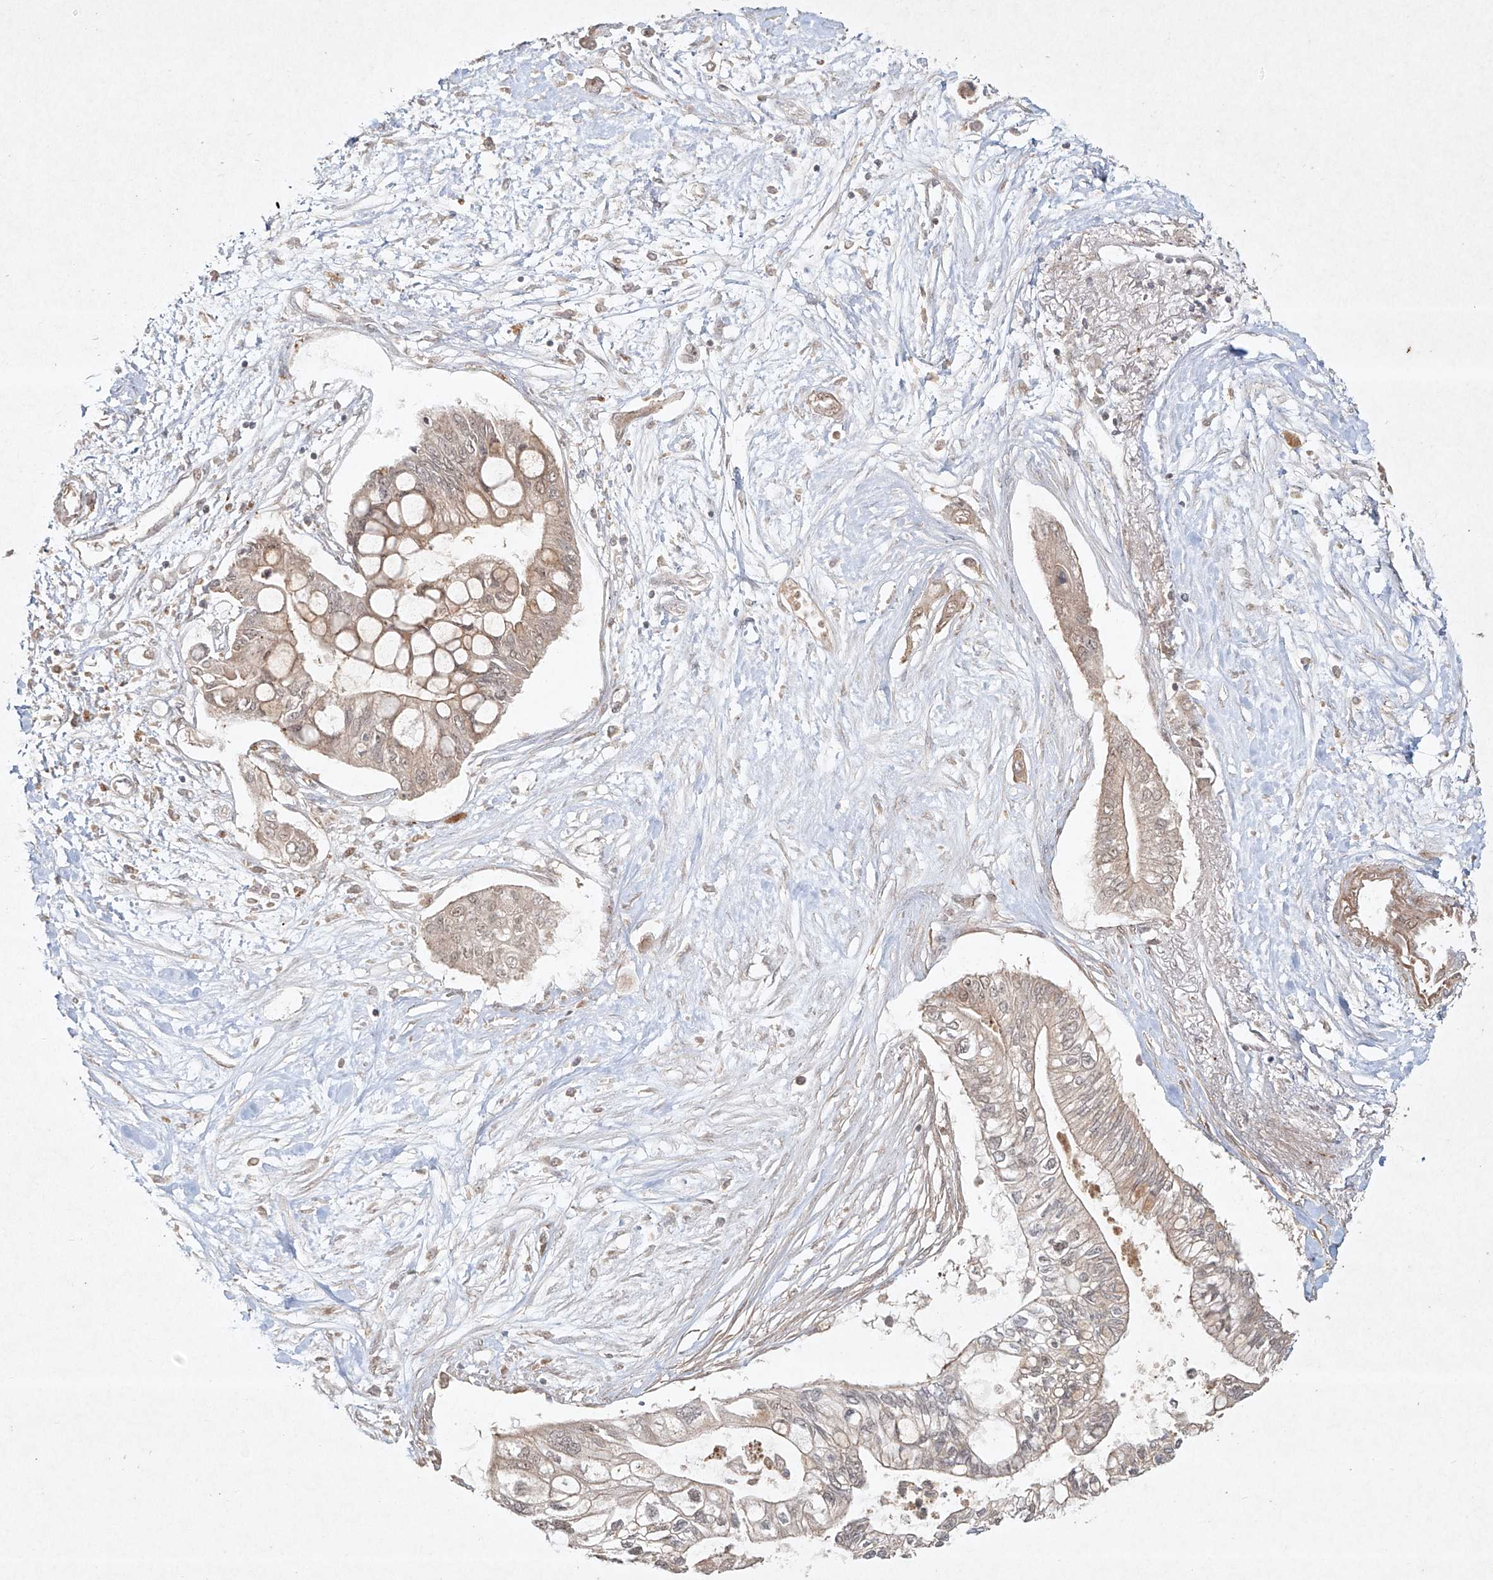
{"staining": {"intensity": "weak", "quantity": "25%-75%", "location": "cytoplasmic/membranous"}, "tissue": "pancreatic cancer", "cell_type": "Tumor cells", "image_type": "cancer", "snomed": [{"axis": "morphology", "description": "Adenocarcinoma, NOS"}, {"axis": "topography", "description": "Pancreas"}], "caption": "Tumor cells exhibit low levels of weak cytoplasmic/membranous staining in approximately 25%-75% of cells in pancreatic adenocarcinoma.", "gene": "CYYR1", "patient": {"sex": "female", "age": 77}}